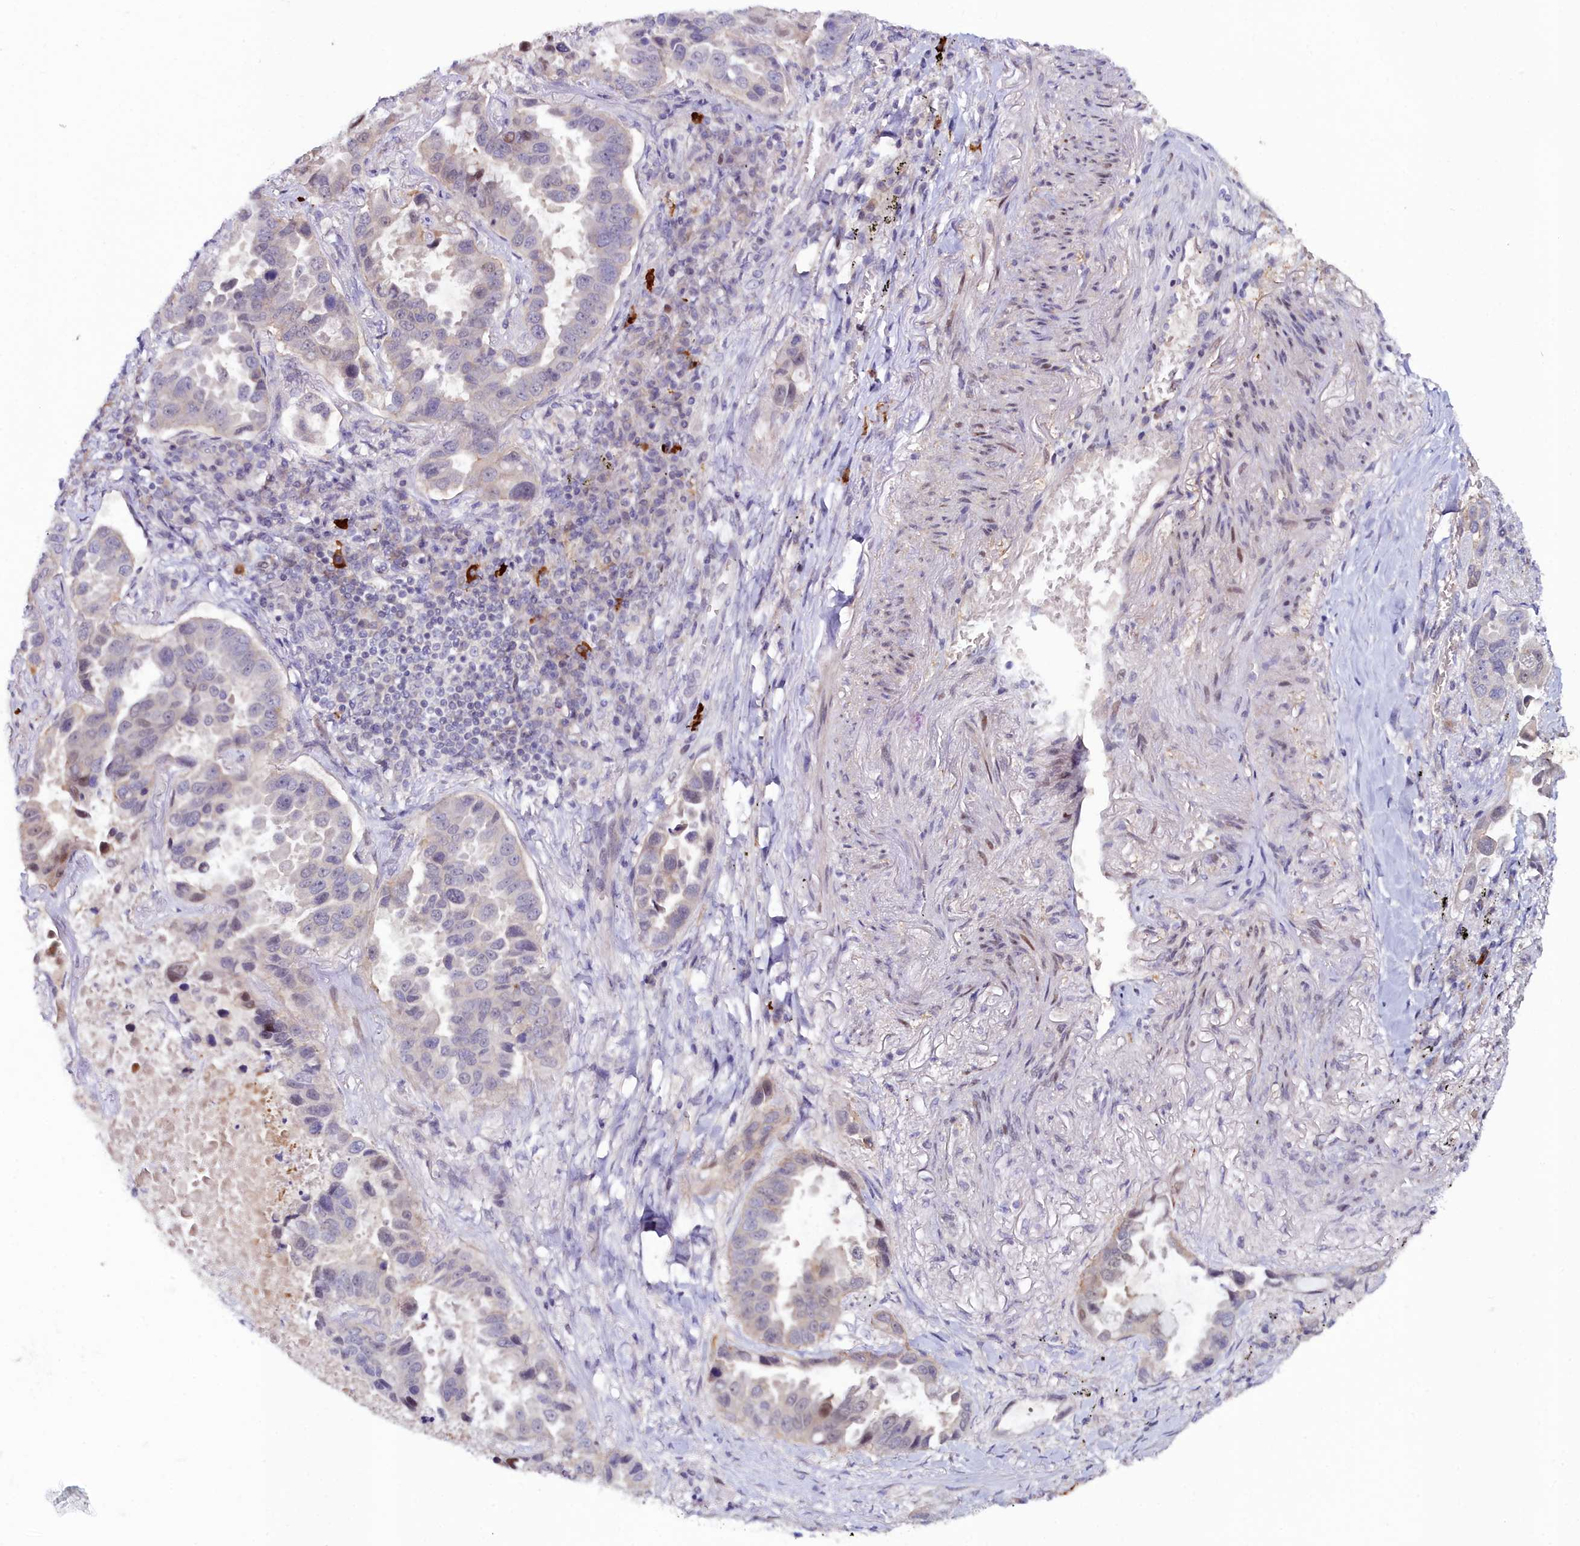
{"staining": {"intensity": "negative", "quantity": "none", "location": "none"}, "tissue": "lung cancer", "cell_type": "Tumor cells", "image_type": "cancer", "snomed": [{"axis": "morphology", "description": "Adenocarcinoma, NOS"}, {"axis": "topography", "description": "Lung"}], "caption": "Immunohistochemical staining of human lung cancer shows no significant staining in tumor cells. (DAB (3,3'-diaminobenzidine) immunohistochemistry (IHC), high magnification).", "gene": "KCTD18", "patient": {"sex": "male", "age": 64}}